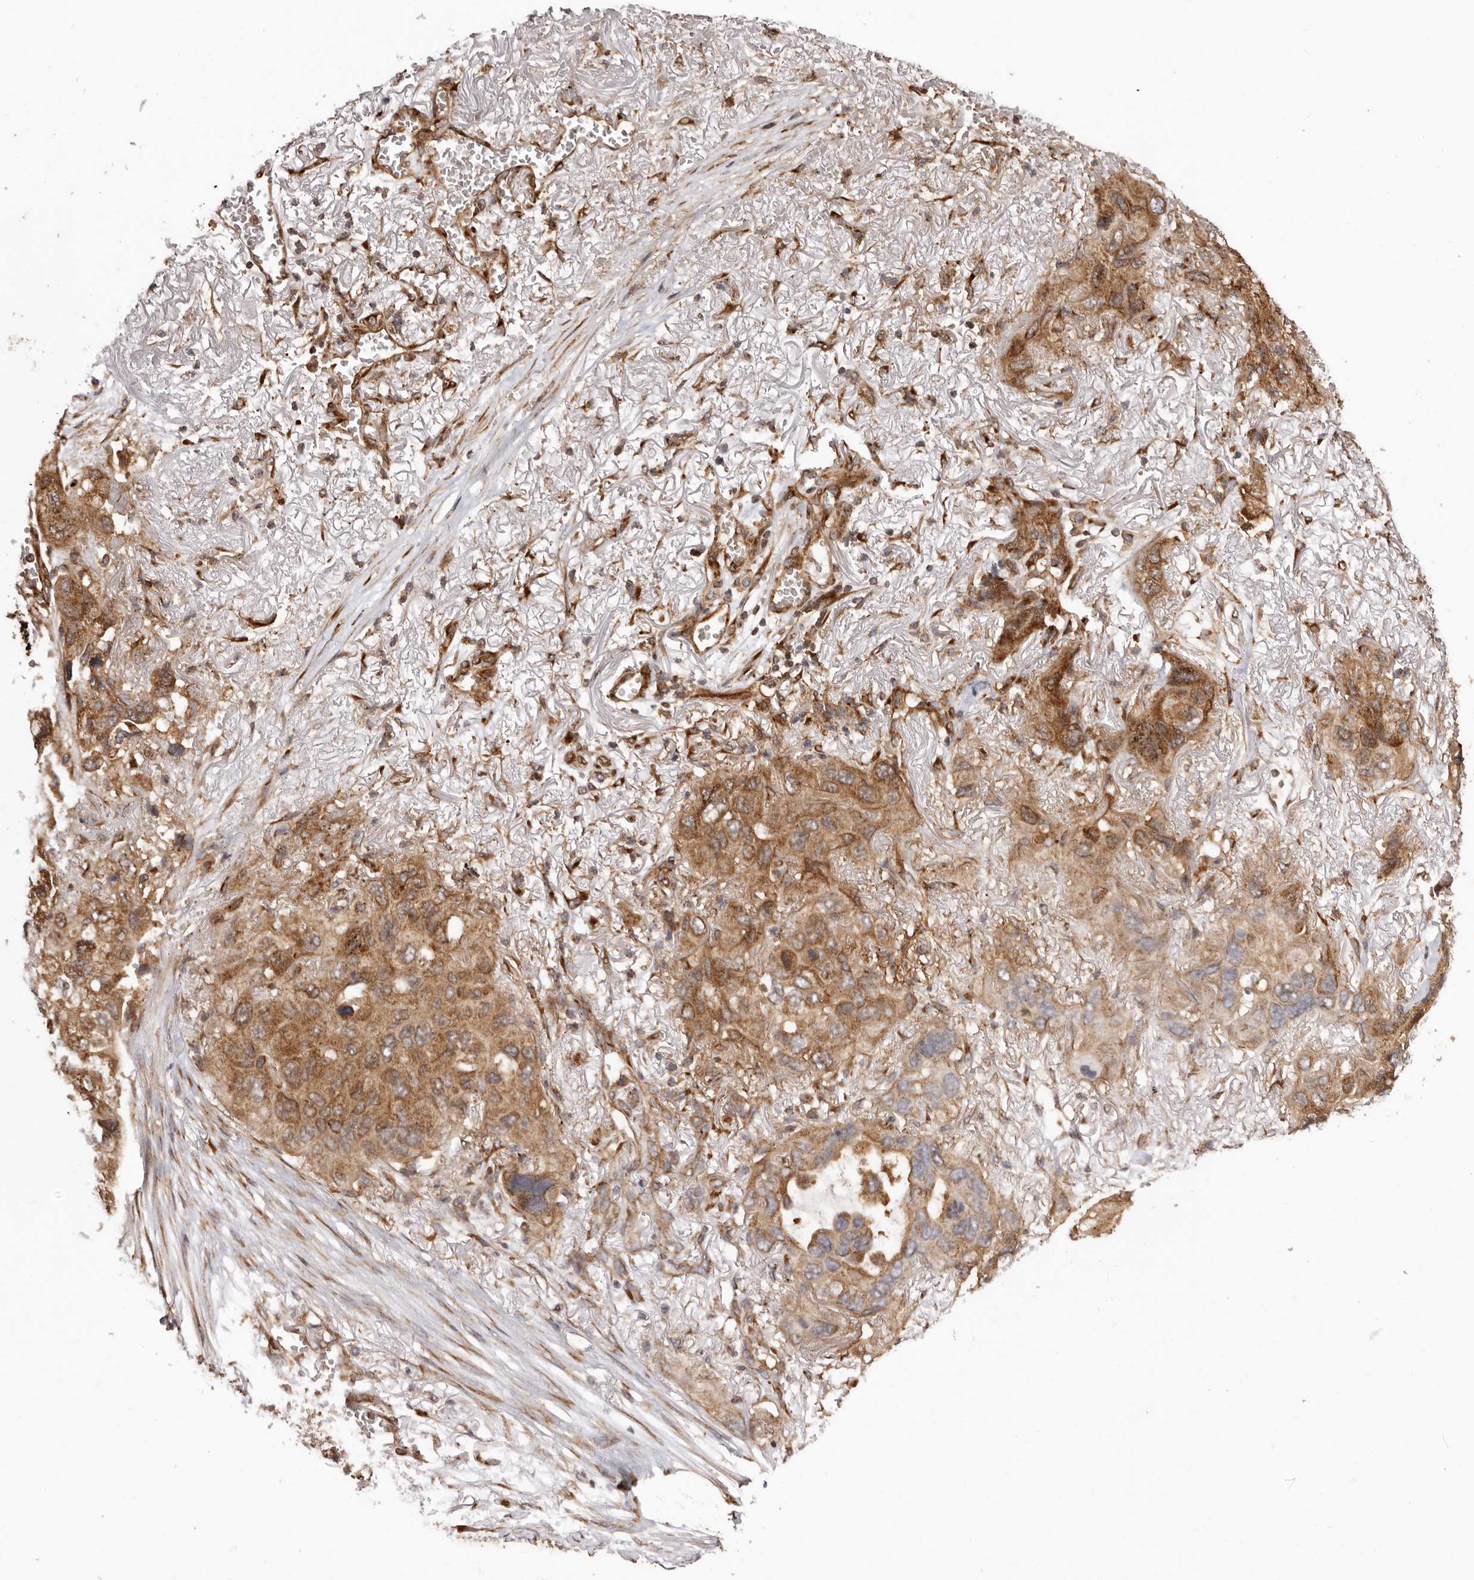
{"staining": {"intensity": "strong", "quantity": "25%-75%", "location": "cytoplasmic/membranous"}, "tissue": "lung cancer", "cell_type": "Tumor cells", "image_type": "cancer", "snomed": [{"axis": "morphology", "description": "Squamous cell carcinoma, NOS"}, {"axis": "topography", "description": "Lung"}], "caption": "Immunohistochemical staining of human lung cancer (squamous cell carcinoma) exhibits strong cytoplasmic/membranous protein positivity in approximately 25%-75% of tumor cells.", "gene": "GPR27", "patient": {"sex": "female", "age": 73}}